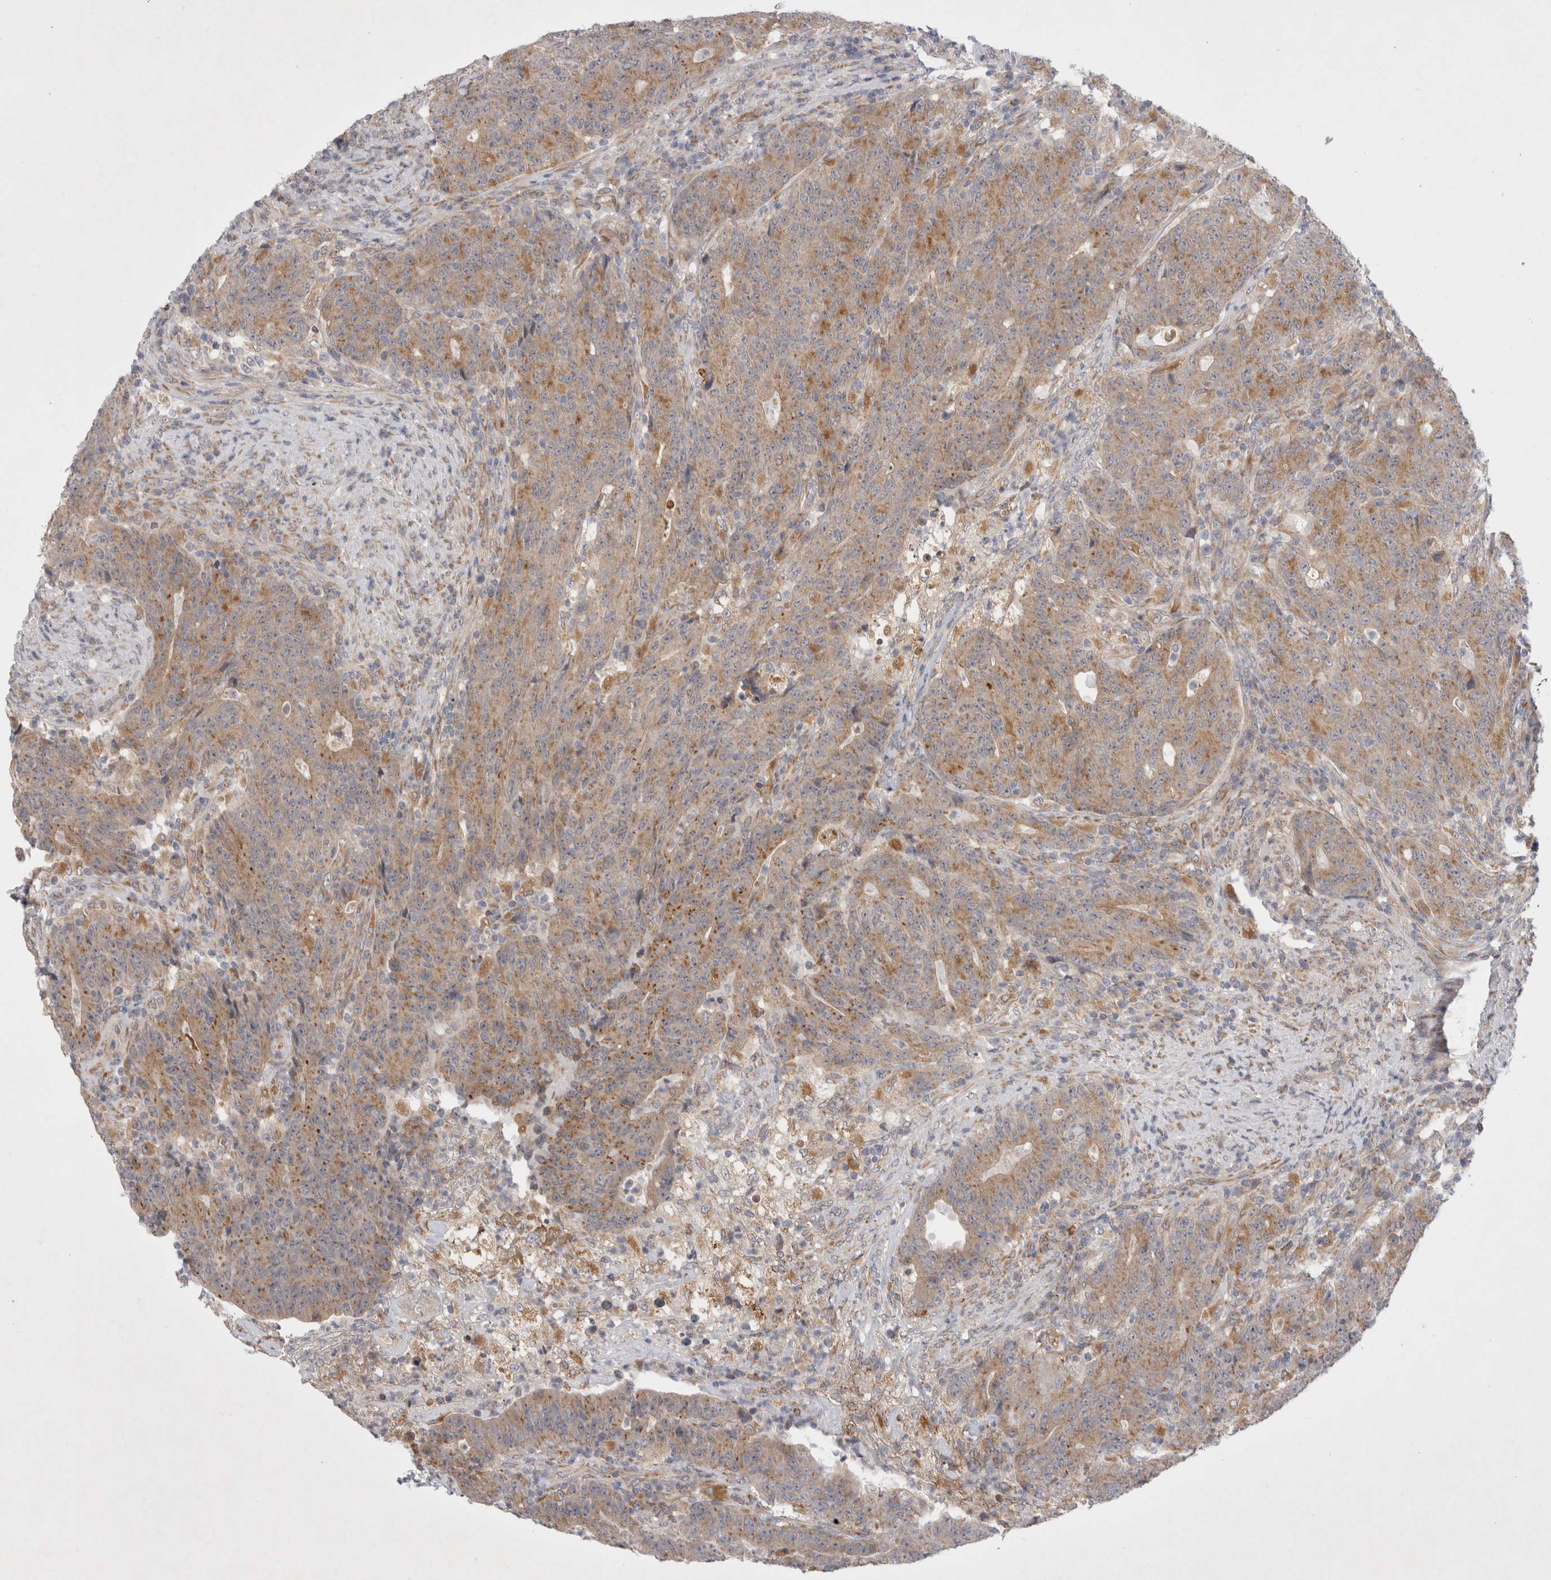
{"staining": {"intensity": "moderate", "quantity": ">75%", "location": "cytoplasmic/membranous"}, "tissue": "colorectal cancer", "cell_type": "Tumor cells", "image_type": "cancer", "snomed": [{"axis": "morphology", "description": "Normal tissue, NOS"}, {"axis": "morphology", "description": "Adenocarcinoma, NOS"}, {"axis": "topography", "description": "Colon"}], "caption": "DAB immunohistochemical staining of human colorectal cancer (adenocarcinoma) reveals moderate cytoplasmic/membranous protein staining in about >75% of tumor cells.", "gene": "NPC1", "patient": {"sex": "female", "age": 75}}